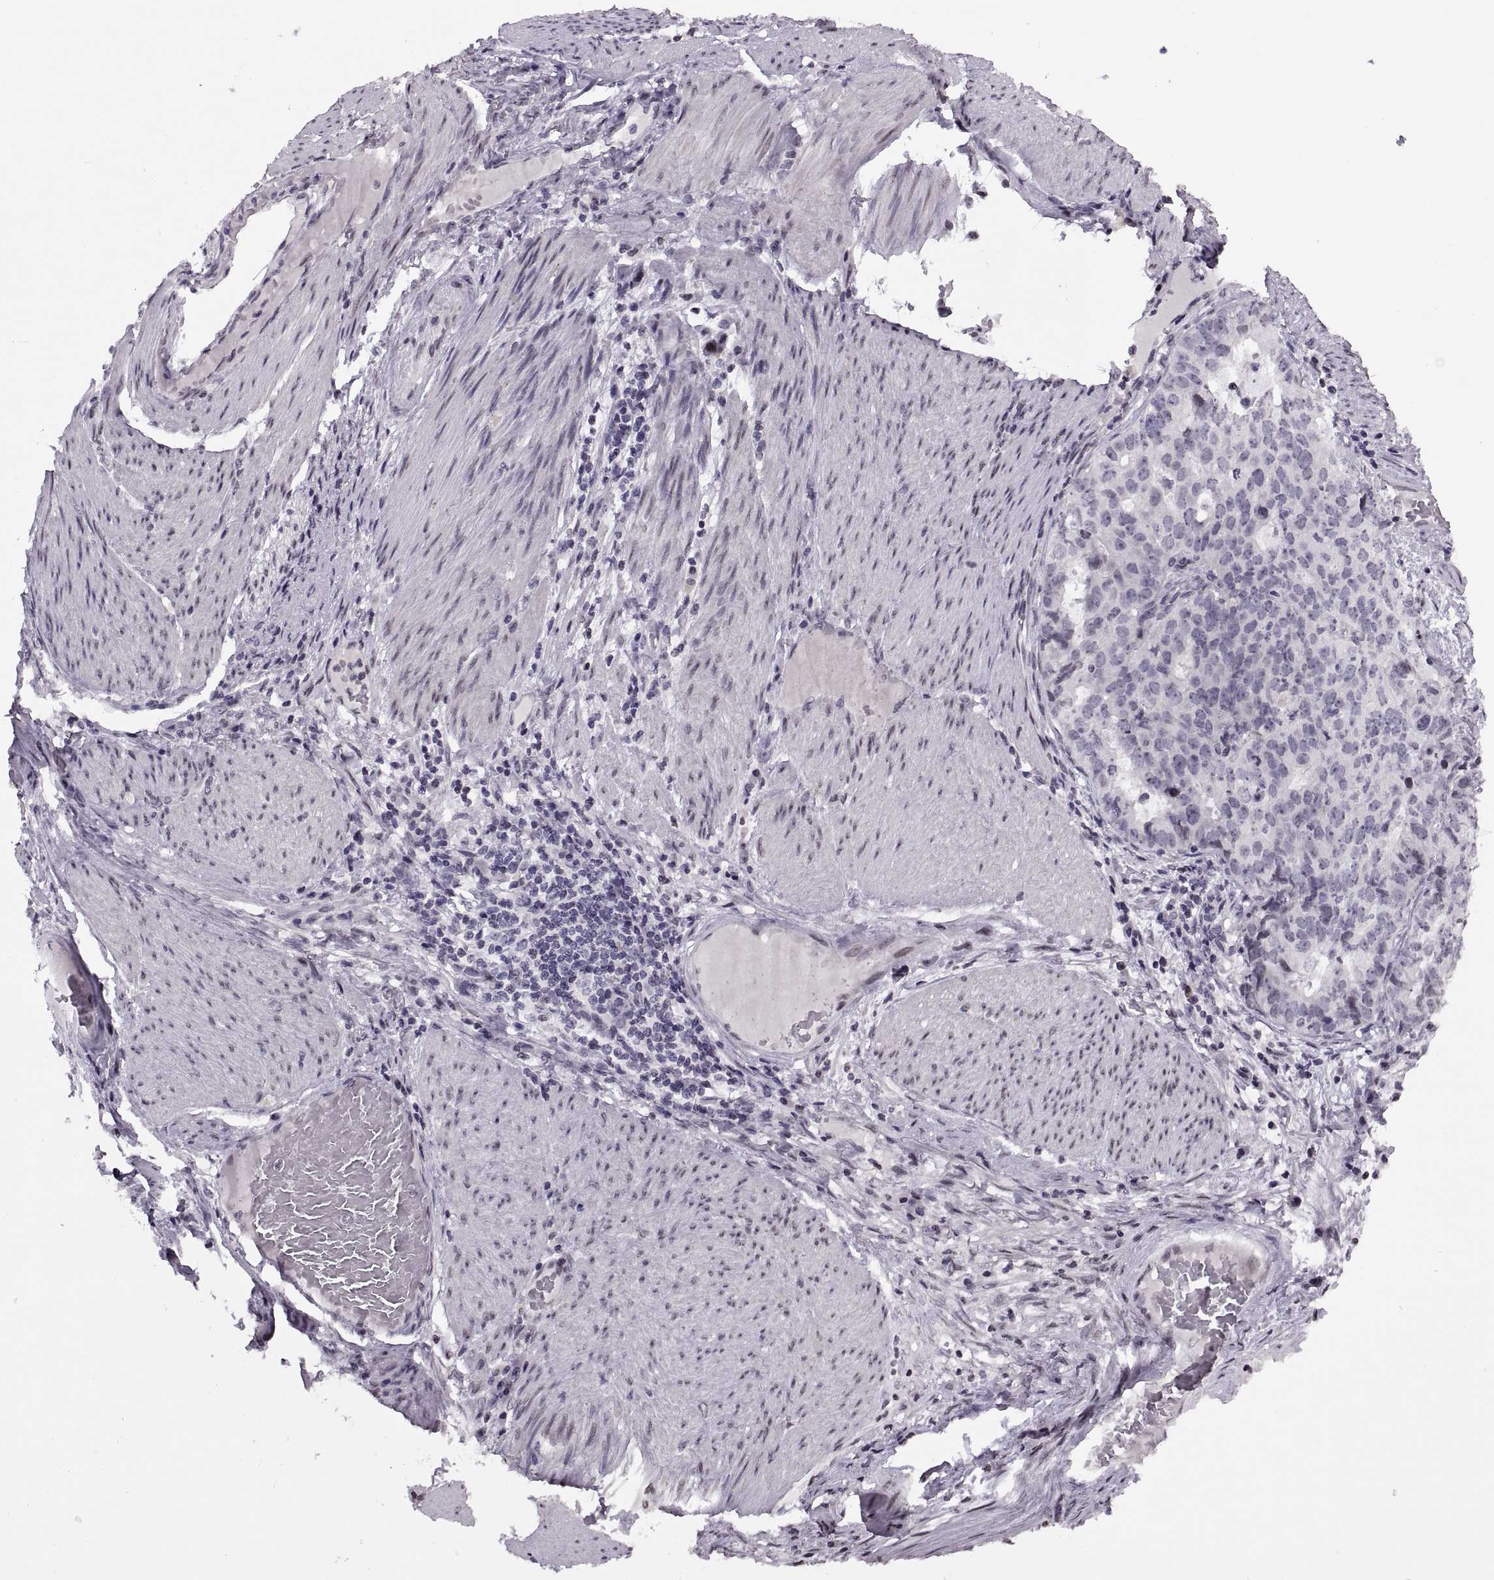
{"staining": {"intensity": "negative", "quantity": "none", "location": "none"}, "tissue": "stomach cancer", "cell_type": "Tumor cells", "image_type": "cancer", "snomed": [{"axis": "morphology", "description": "Adenocarcinoma, NOS"}, {"axis": "topography", "description": "Stomach"}], "caption": "Immunohistochemistry histopathology image of neoplastic tissue: human stomach cancer stained with DAB reveals no significant protein positivity in tumor cells.", "gene": "H1-8", "patient": {"sex": "male", "age": 69}}